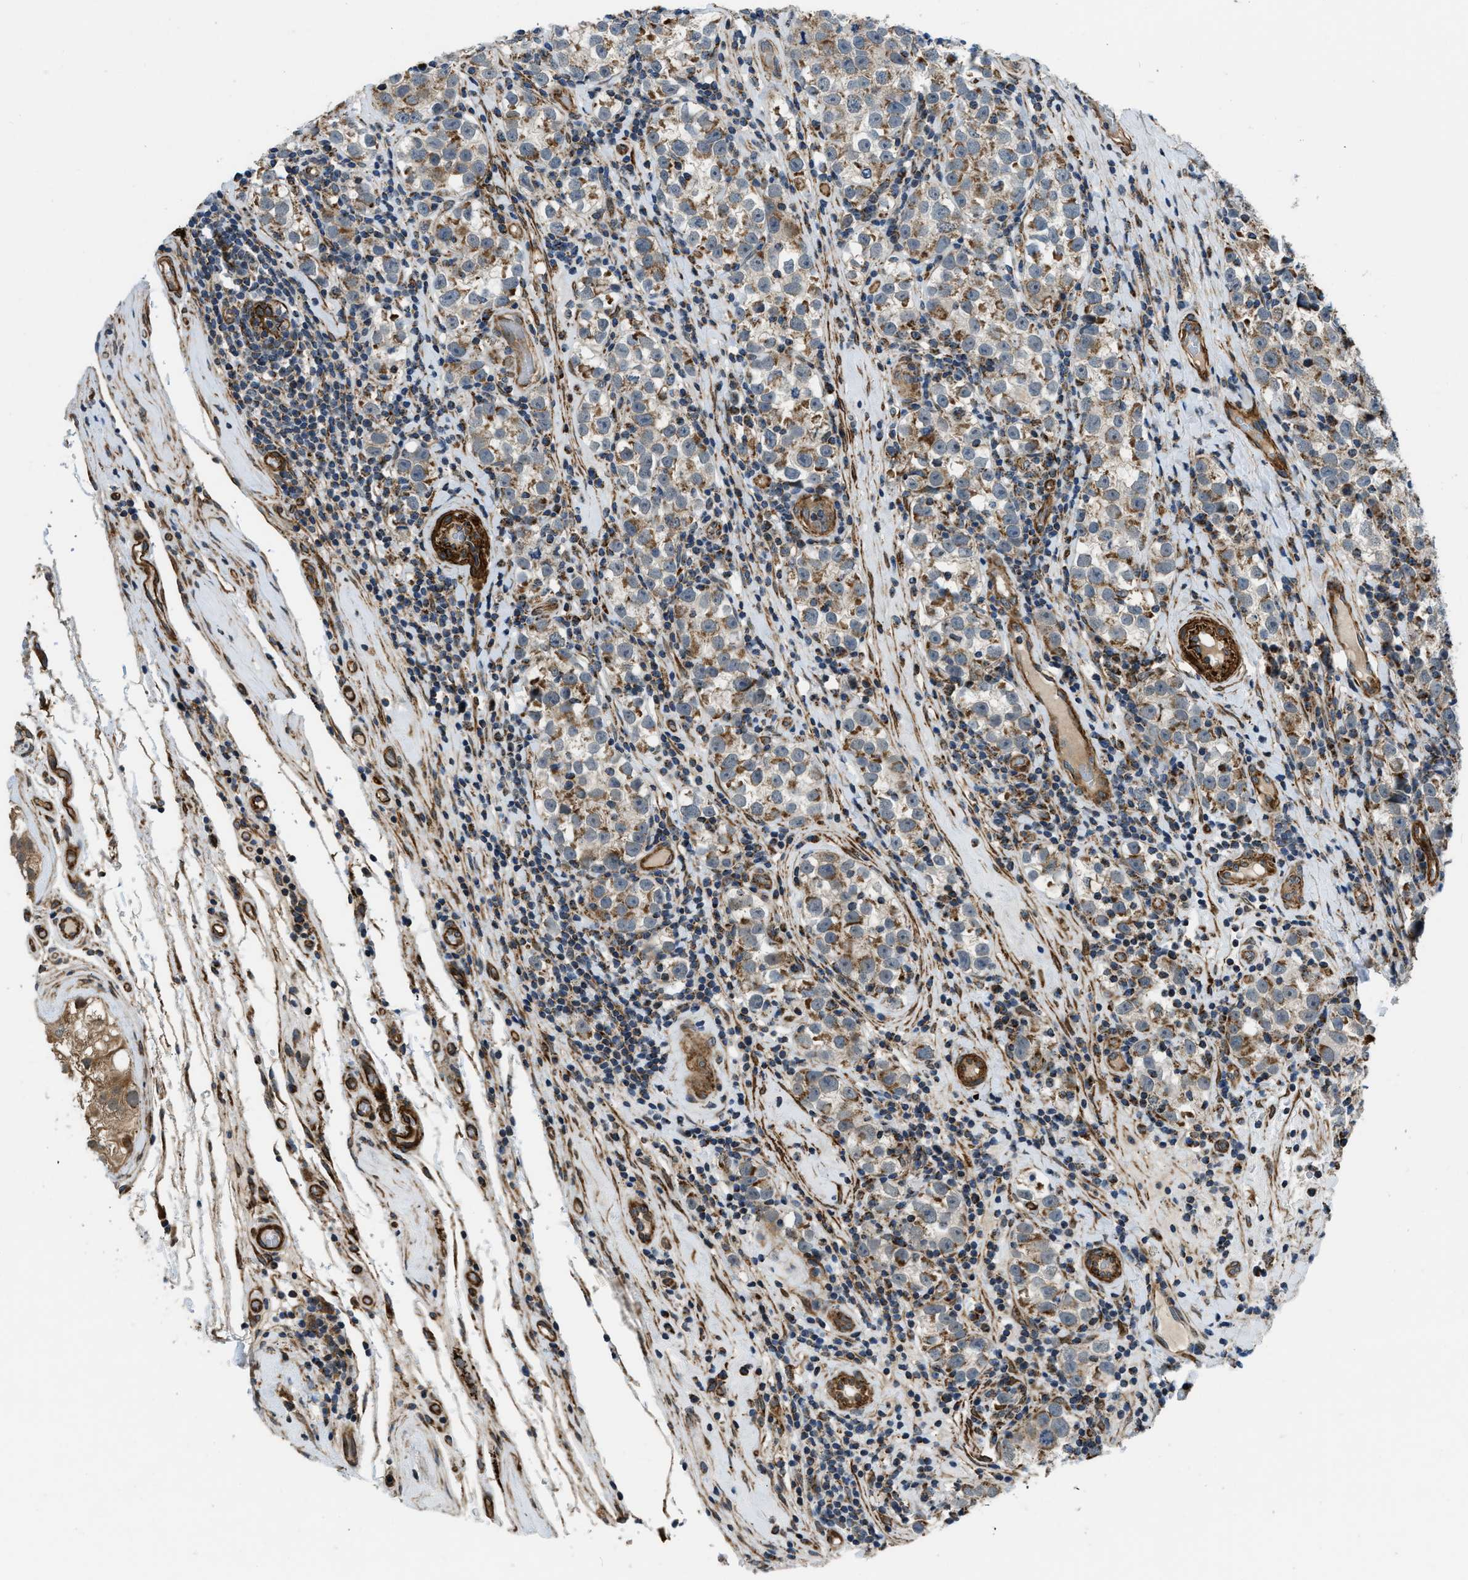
{"staining": {"intensity": "moderate", "quantity": ">75%", "location": "cytoplasmic/membranous"}, "tissue": "testis cancer", "cell_type": "Tumor cells", "image_type": "cancer", "snomed": [{"axis": "morphology", "description": "Normal tissue, NOS"}, {"axis": "morphology", "description": "Seminoma, NOS"}, {"axis": "topography", "description": "Testis"}], "caption": "This photomicrograph reveals testis cancer stained with immunohistochemistry to label a protein in brown. The cytoplasmic/membranous of tumor cells show moderate positivity for the protein. Nuclei are counter-stained blue.", "gene": "GSDME", "patient": {"sex": "male", "age": 43}}